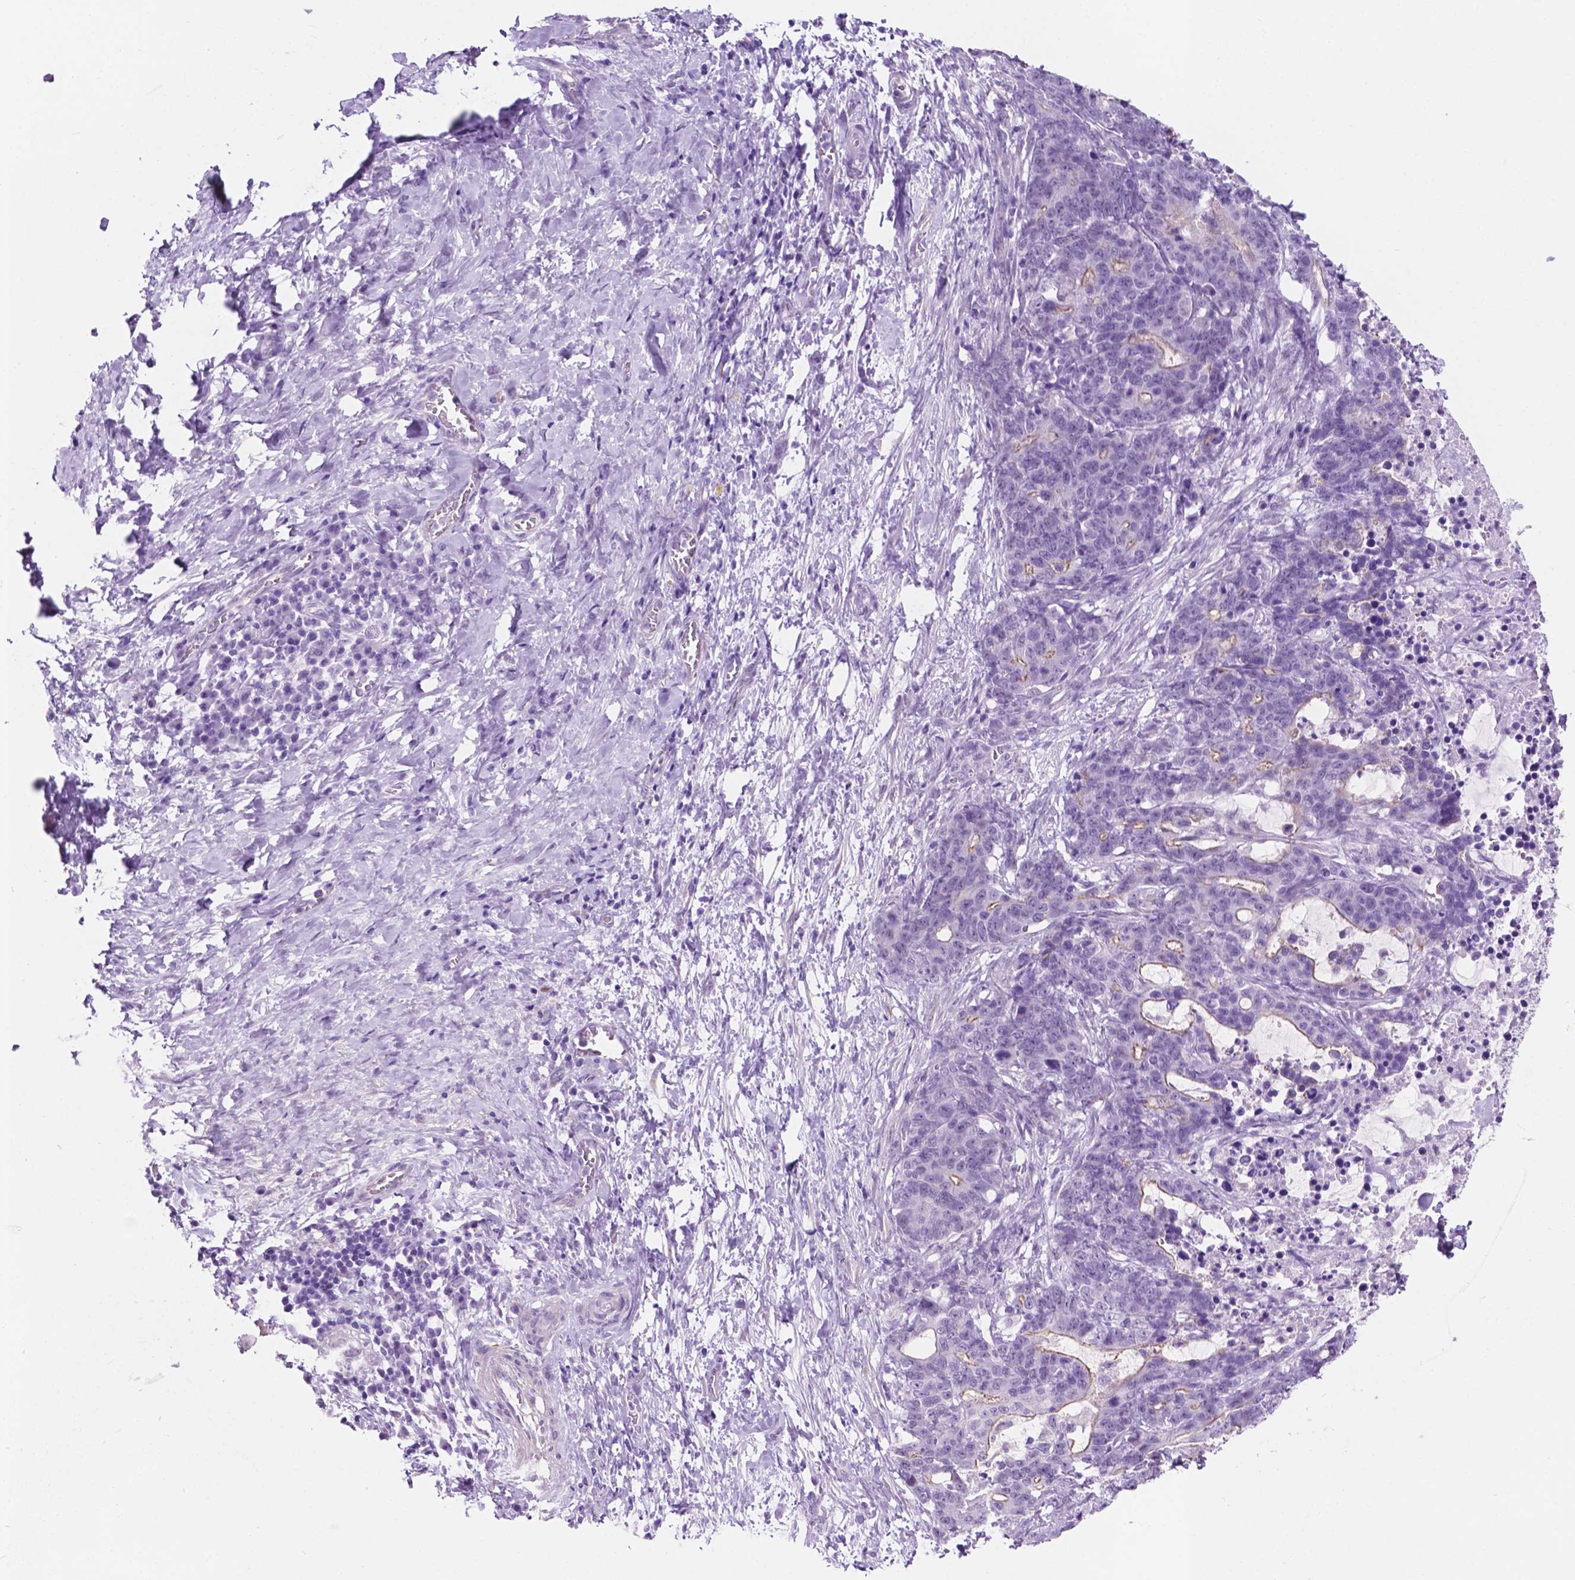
{"staining": {"intensity": "negative", "quantity": "none", "location": "none"}, "tissue": "stomach cancer", "cell_type": "Tumor cells", "image_type": "cancer", "snomed": [{"axis": "morphology", "description": "Normal tissue, NOS"}, {"axis": "morphology", "description": "Adenocarcinoma, NOS"}, {"axis": "topography", "description": "Stomach"}], "caption": "An image of human stomach cancer (adenocarcinoma) is negative for staining in tumor cells. (Brightfield microscopy of DAB immunohistochemistry (IHC) at high magnification).", "gene": "ACY3", "patient": {"sex": "female", "age": 64}}